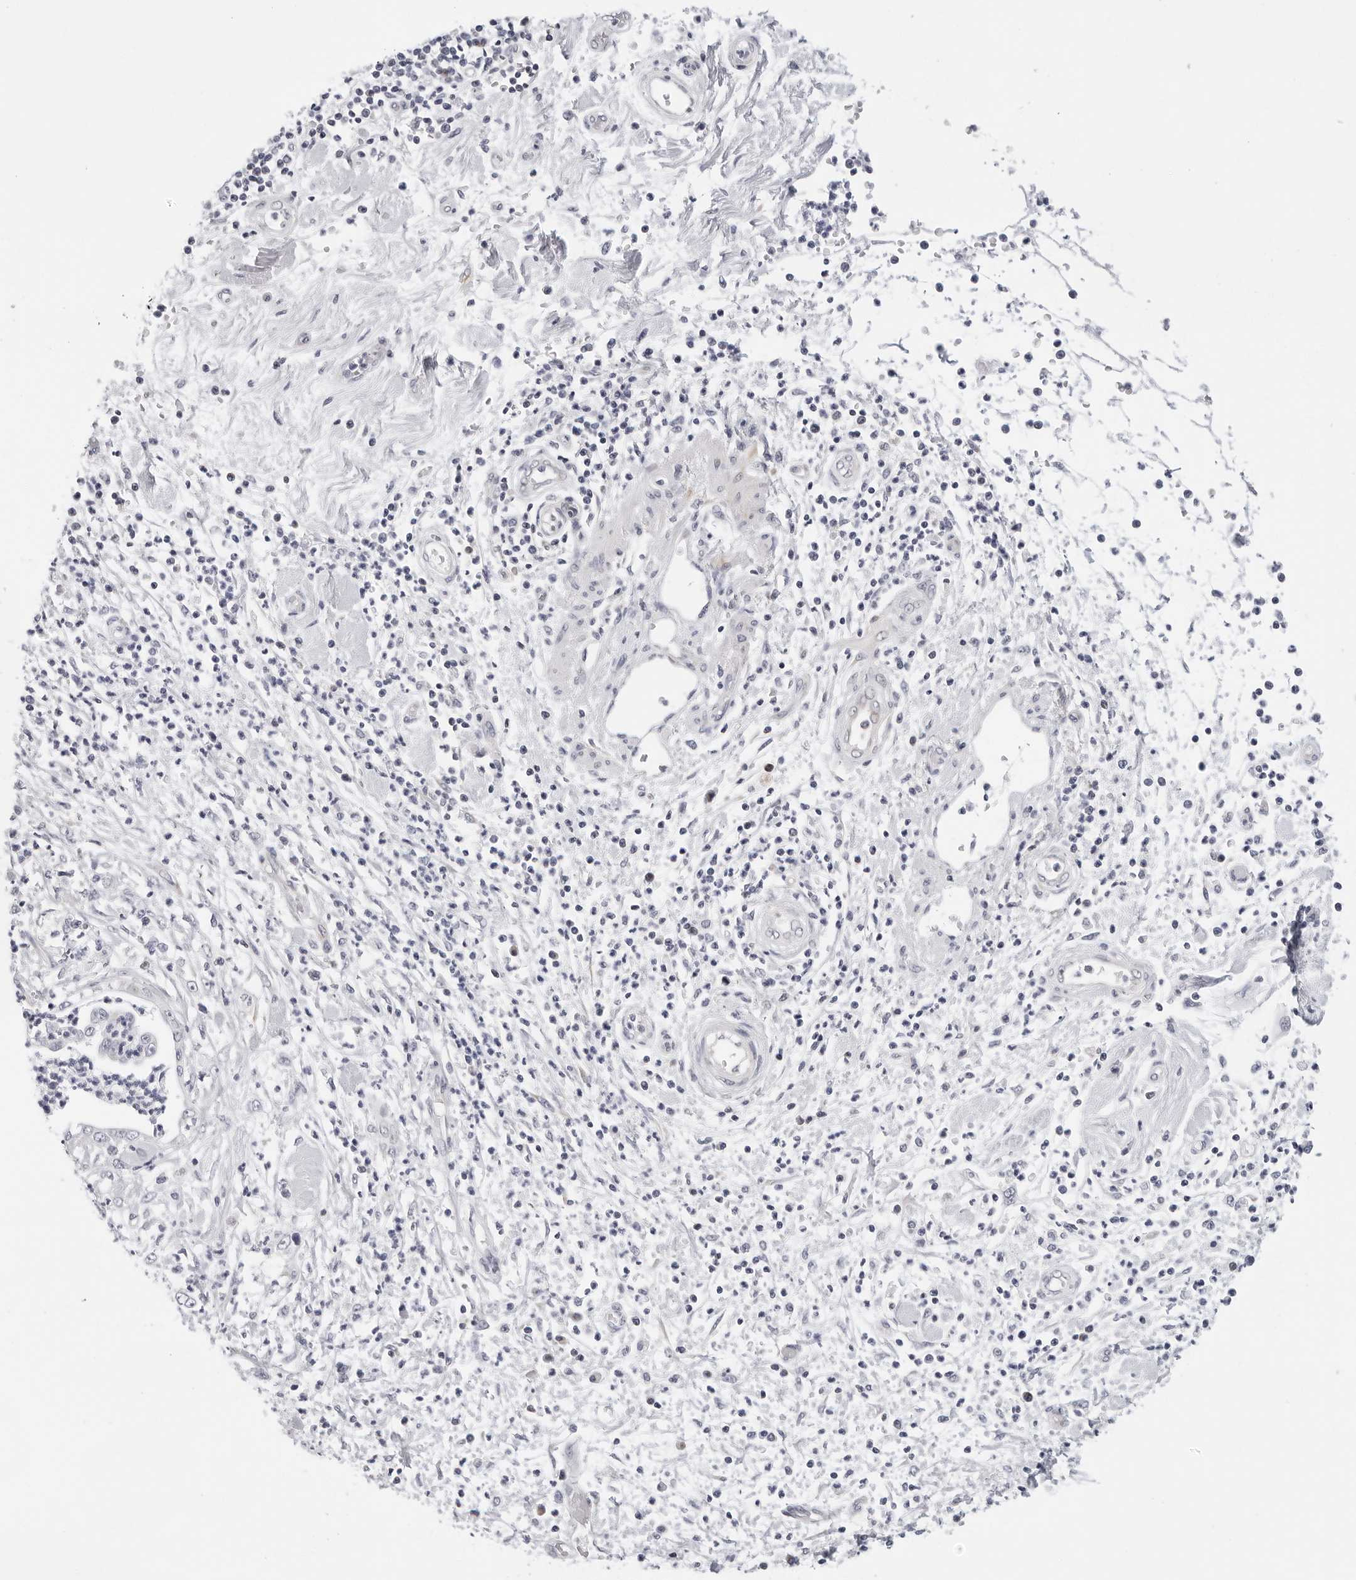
{"staining": {"intensity": "negative", "quantity": "none", "location": "none"}, "tissue": "pancreatic cancer", "cell_type": "Tumor cells", "image_type": "cancer", "snomed": [{"axis": "morphology", "description": "Adenocarcinoma, NOS"}, {"axis": "topography", "description": "Pancreas"}], "caption": "This is a photomicrograph of IHC staining of pancreatic cancer (adenocarcinoma), which shows no positivity in tumor cells.", "gene": "CIART", "patient": {"sex": "male", "age": 69}}